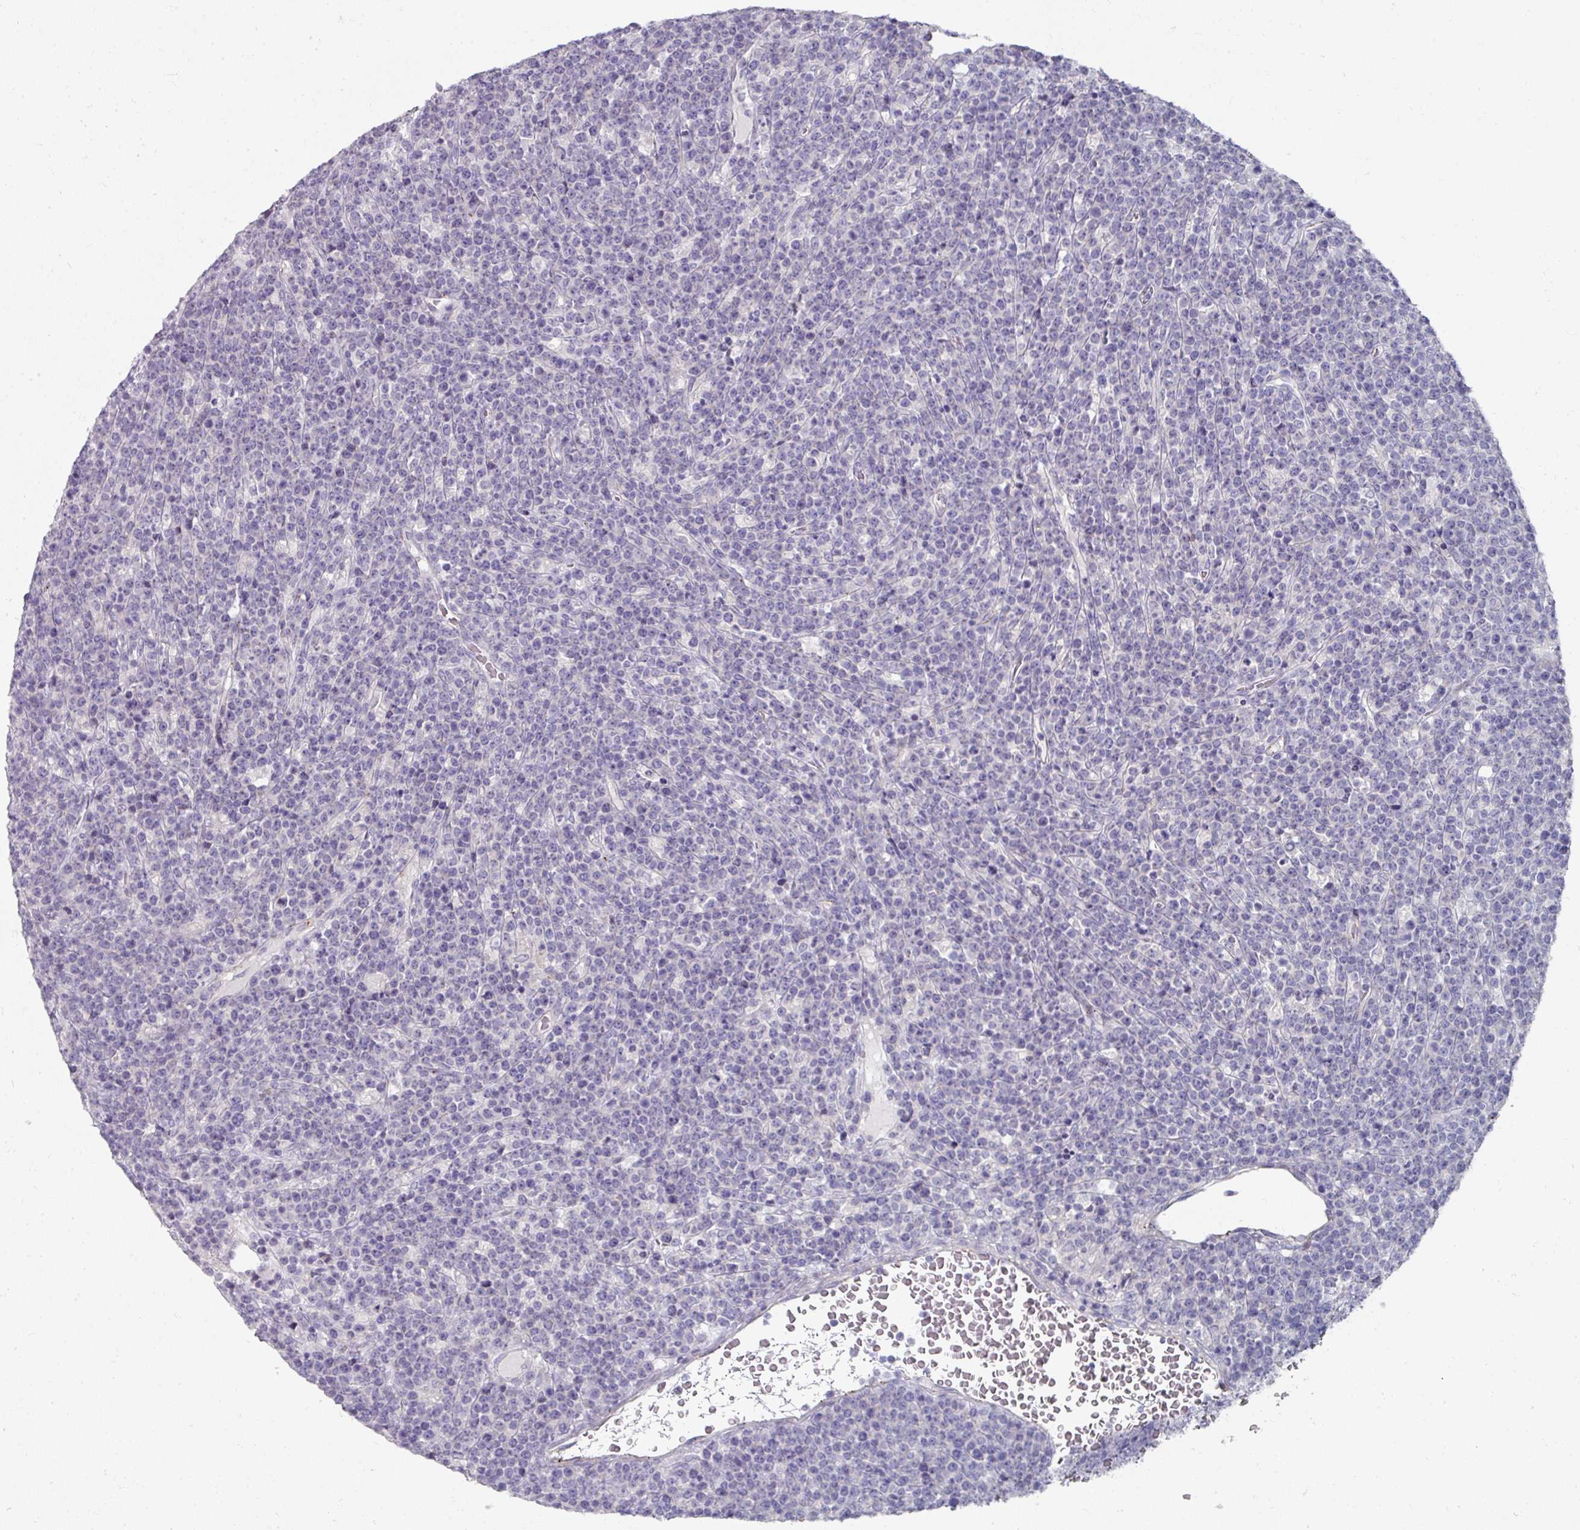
{"staining": {"intensity": "negative", "quantity": "none", "location": "none"}, "tissue": "lymphoma", "cell_type": "Tumor cells", "image_type": "cancer", "snomed": [{"axis": "morphology", "description": "Malignant lymphoma, non-Hodgkin's type, High grade"}, {"axis": "topography", "description": "Ovary"}], "caption": "The histopathology image exhibits no staining of tumor cells in lymphoma.", "gene": "NT5C1A", "patient": {"sex": "female", "age": 56}}